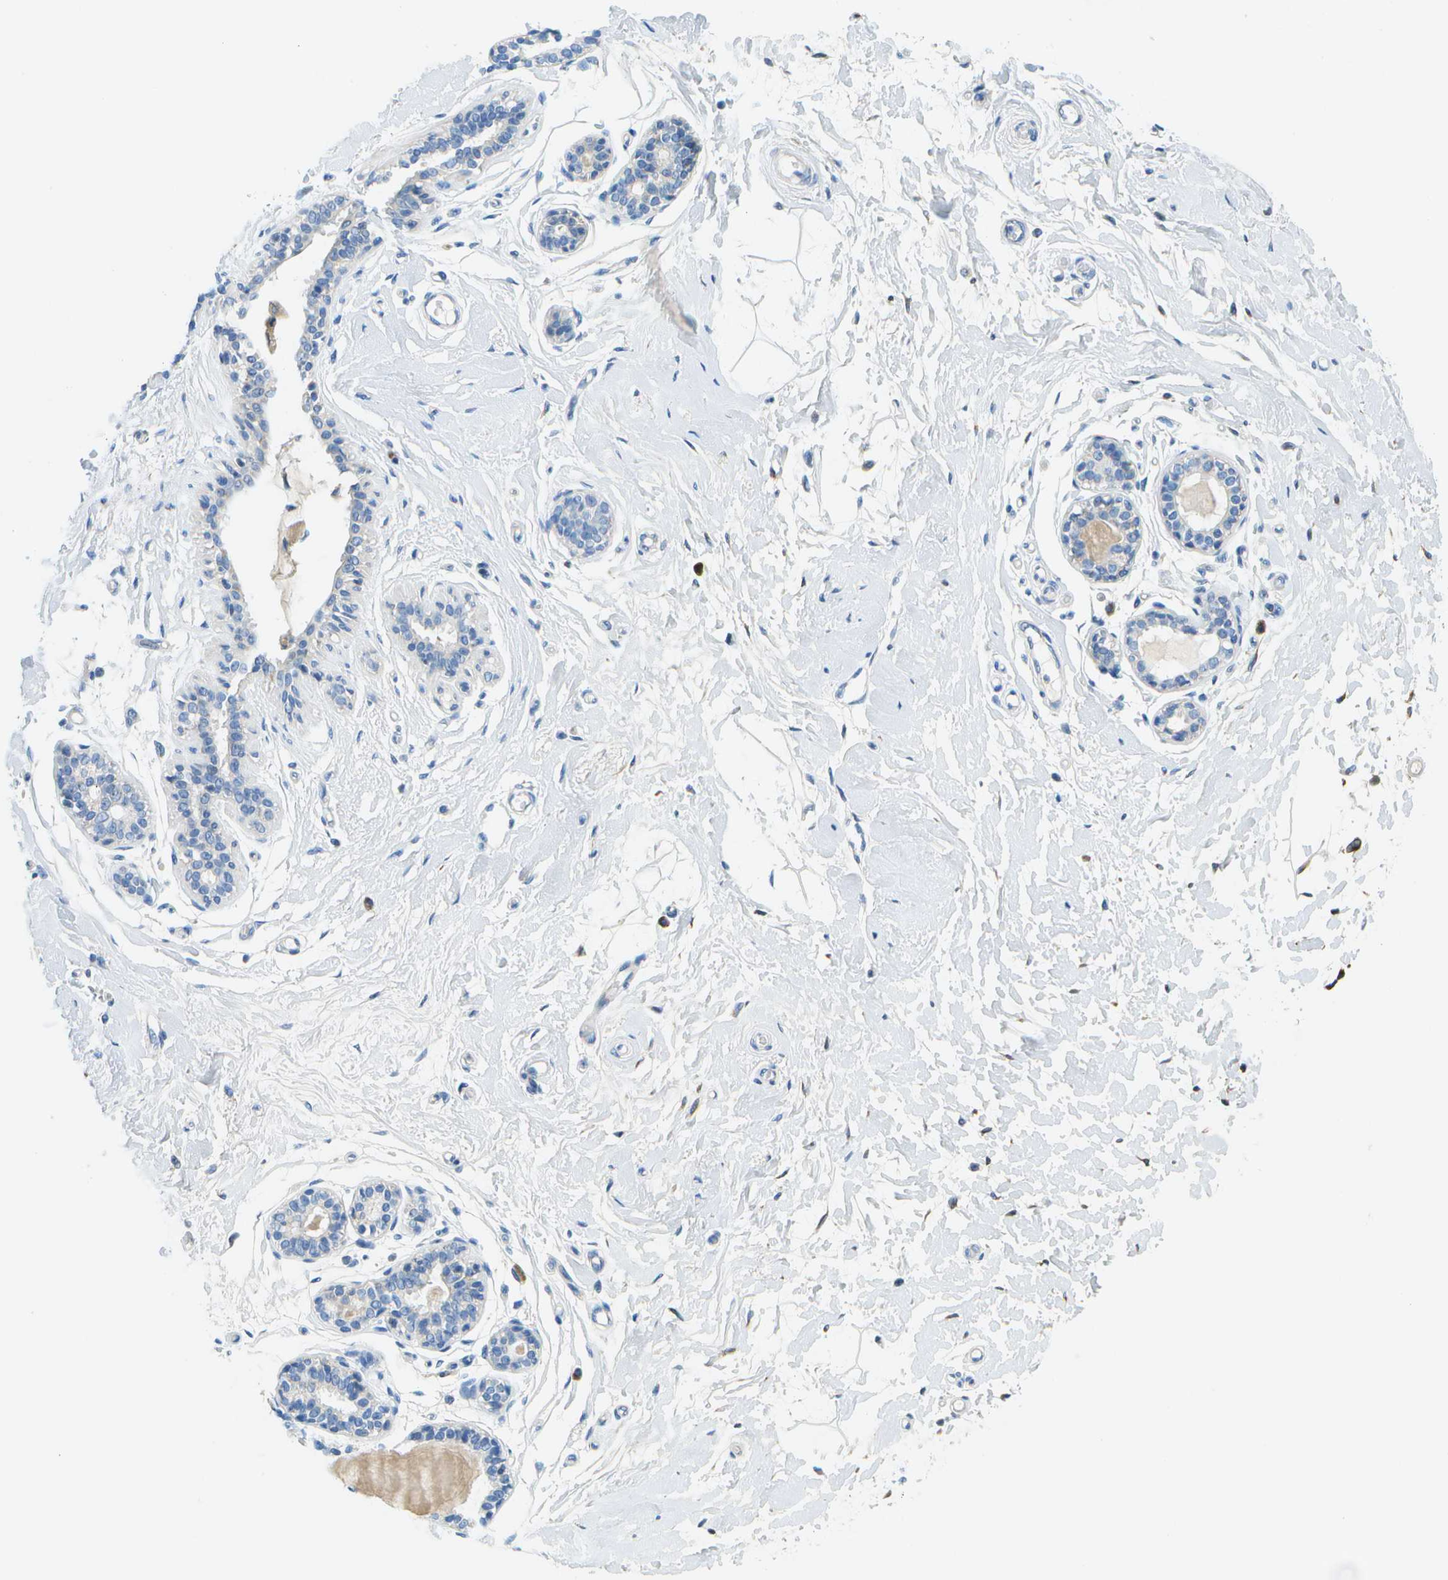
{"staining": {"intensity": "negative", "quantity": "none", "location": "none"}, "tissue": "breast", "cell_type": "Adipocytes", "image_type": "normal", "snomed": [{"axis": "morphology", "description": "Normal tissue, NOS"}, {"axis": "morphology", "description": "Lobular carcinoma"}, {"axis": "topography", "description": "Breast"}], "caption": "Immunohistochemical staining of unremarkable breast displays no significant expression in adipocytes. (DAB IHC visualized using brightfield microscopy, high magnification).", "gene": "PTGIS", "patient": {"sex": "female", "age": 59}}